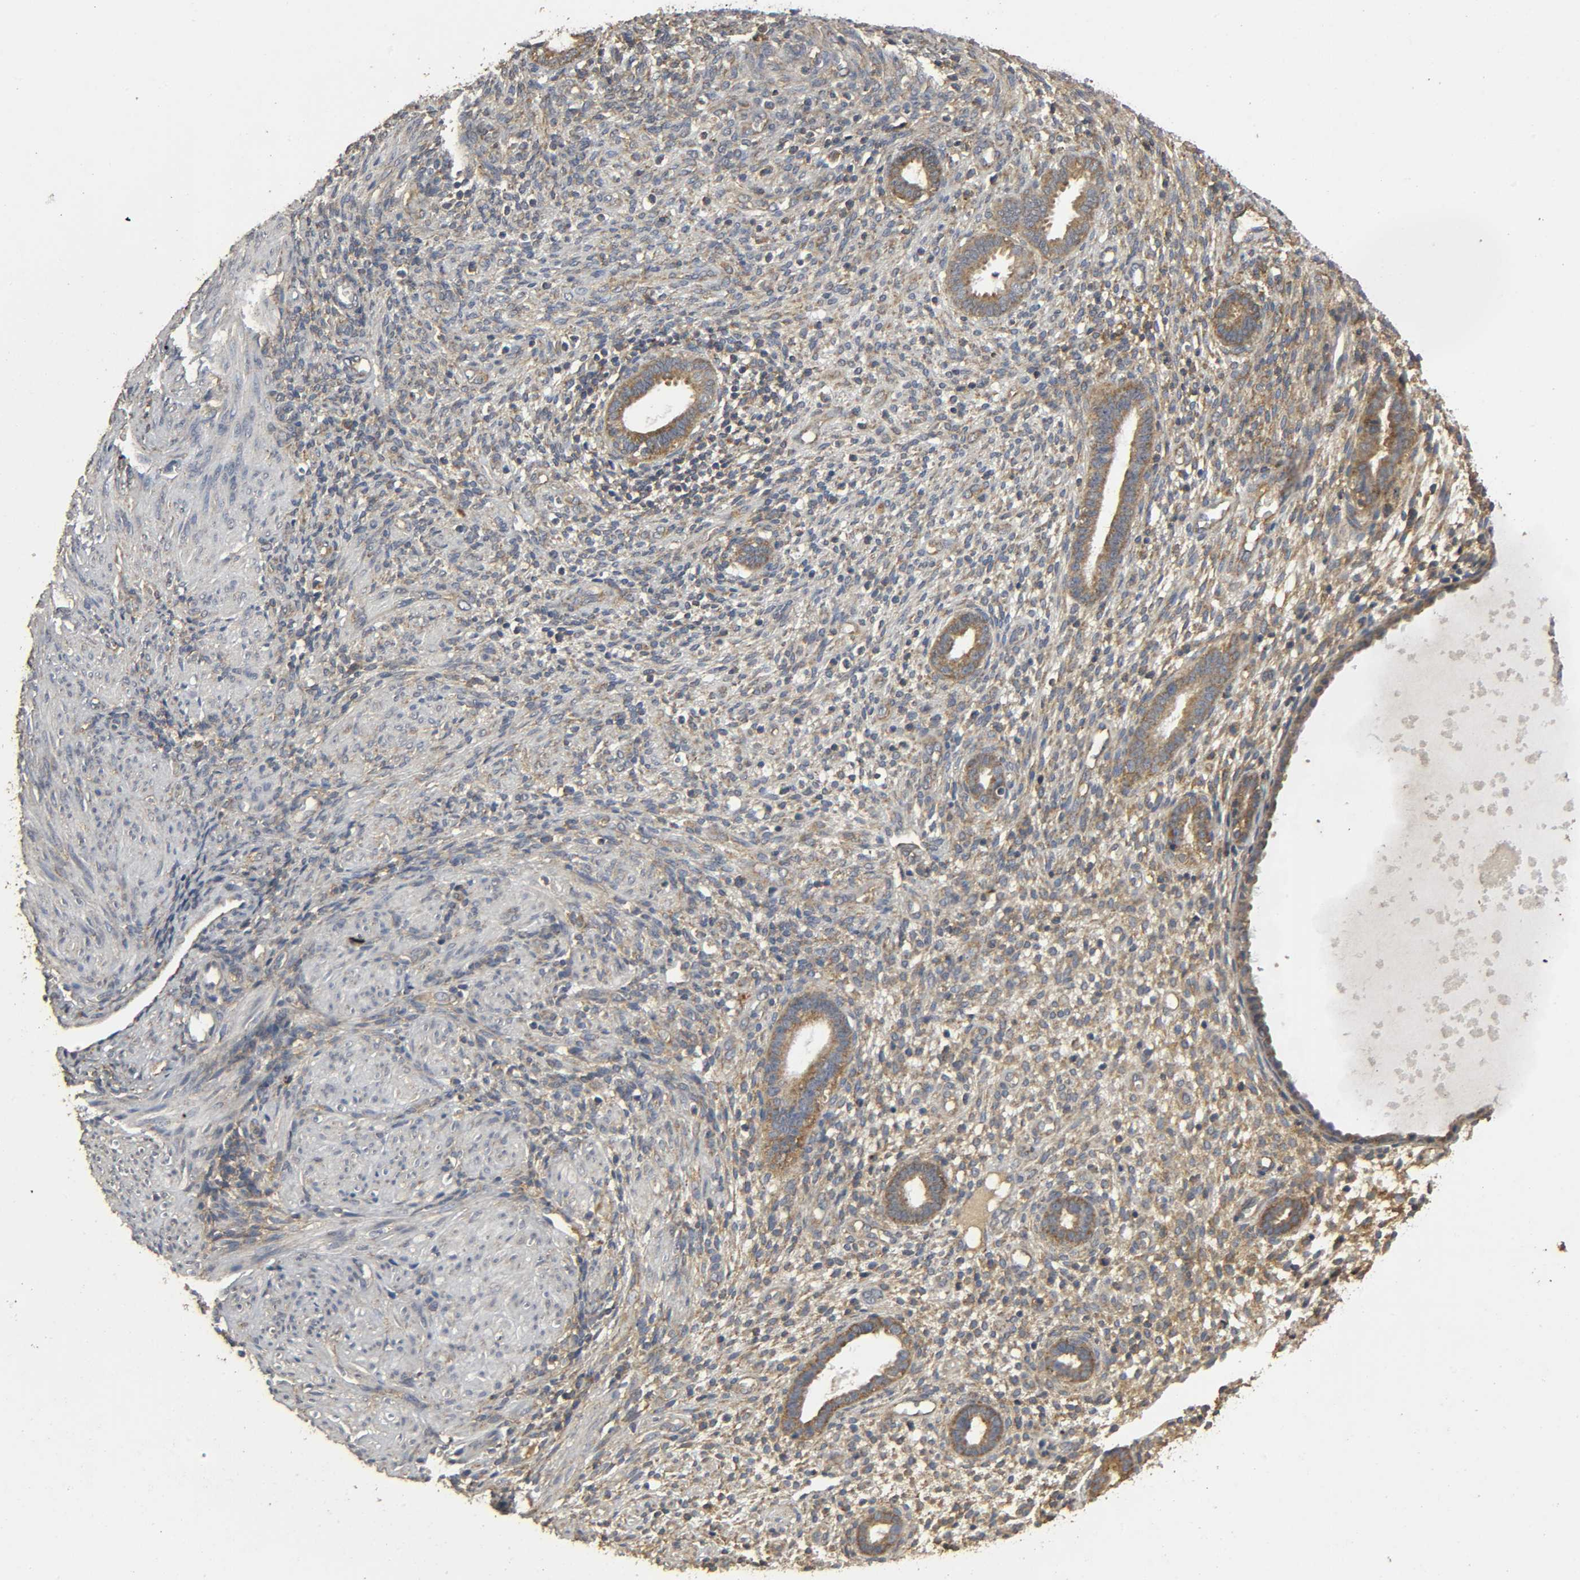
{"staining": {"intensity": "moderate", "quantity": ">75%", "location": "cytoplasmic/membranous"}, "tissue": "endometrium", "cell_type": "Cells in endometrial stroma", "image_type": "normal", "snomed": [{"axis": "morphology", "description": "Normal tissue, NOS"}, {"axis": "topography", "description": "Endometrium"}], "caption": "This is a micrograph of immunohistochemistry staining of benign endometrium, which shows moderate expression in the cytoplasmic/membranous of cells in endometrial stroma.", "gene": "DDX6", "patient": {"sex": "female", "age": 72}}